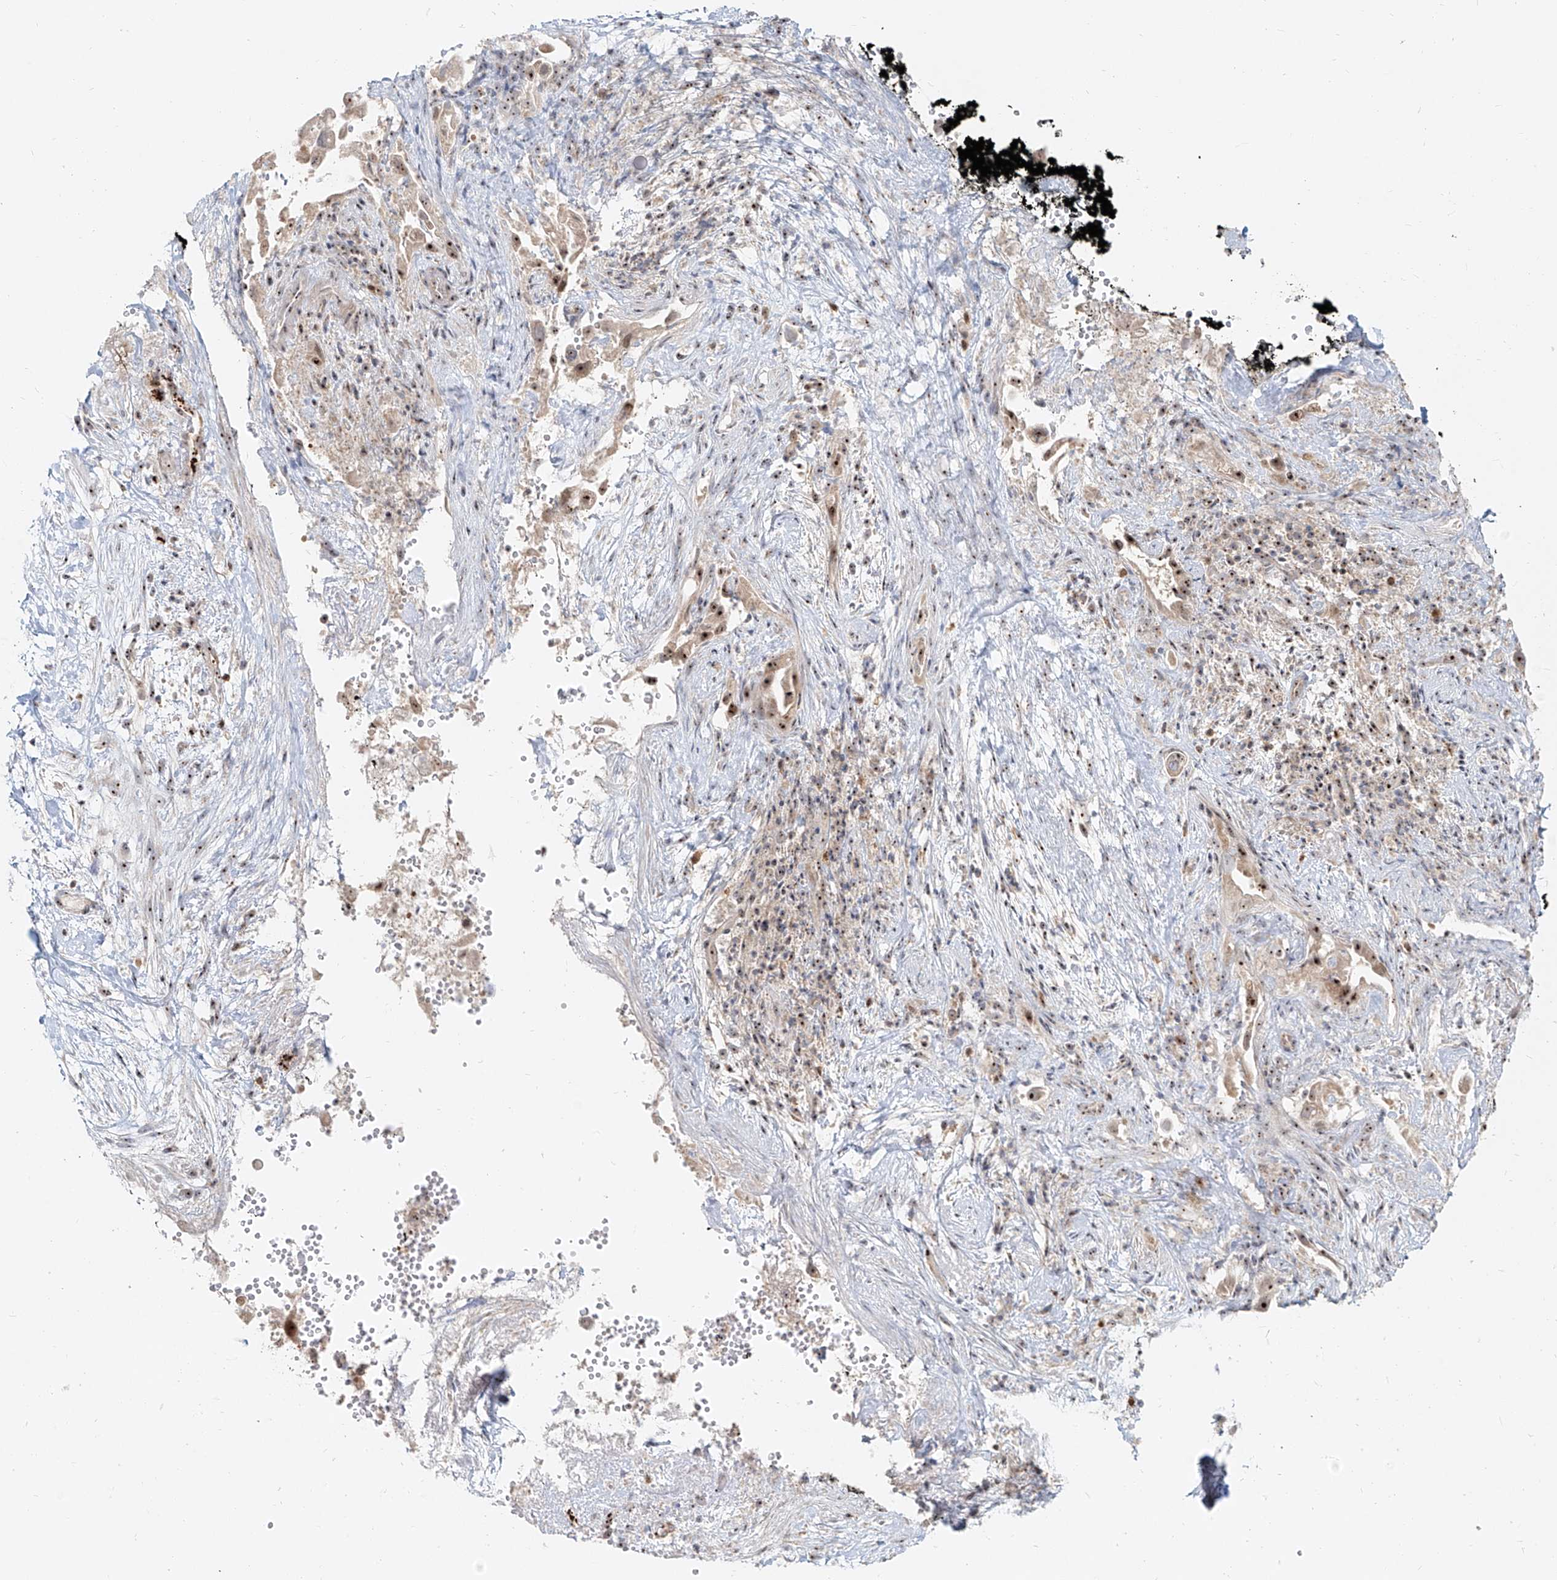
{"staining": {"intensity": "moderate", "quantity": ">75%", "location": "nuclear"}, "tissue": "pancreatic cancer", "cell_type": "Tumor cells", "image_type": "cancer", "snomed": [{"axis": "morphology", "description": "Inflammation, NOS"}, {"axis": "morphology", "description": "Adenocarcinoma, NOS"}, {"axis": "topography", "description": "Pancreas"}], "caption": "The photomicrograph displays immunohistochemical staining of pancreatic cancer. There is moderate nuclear expression is identified in about >75% of tumor cells.", "gene": "BYSL", "patient": {"sex": "female", "age": 56}}